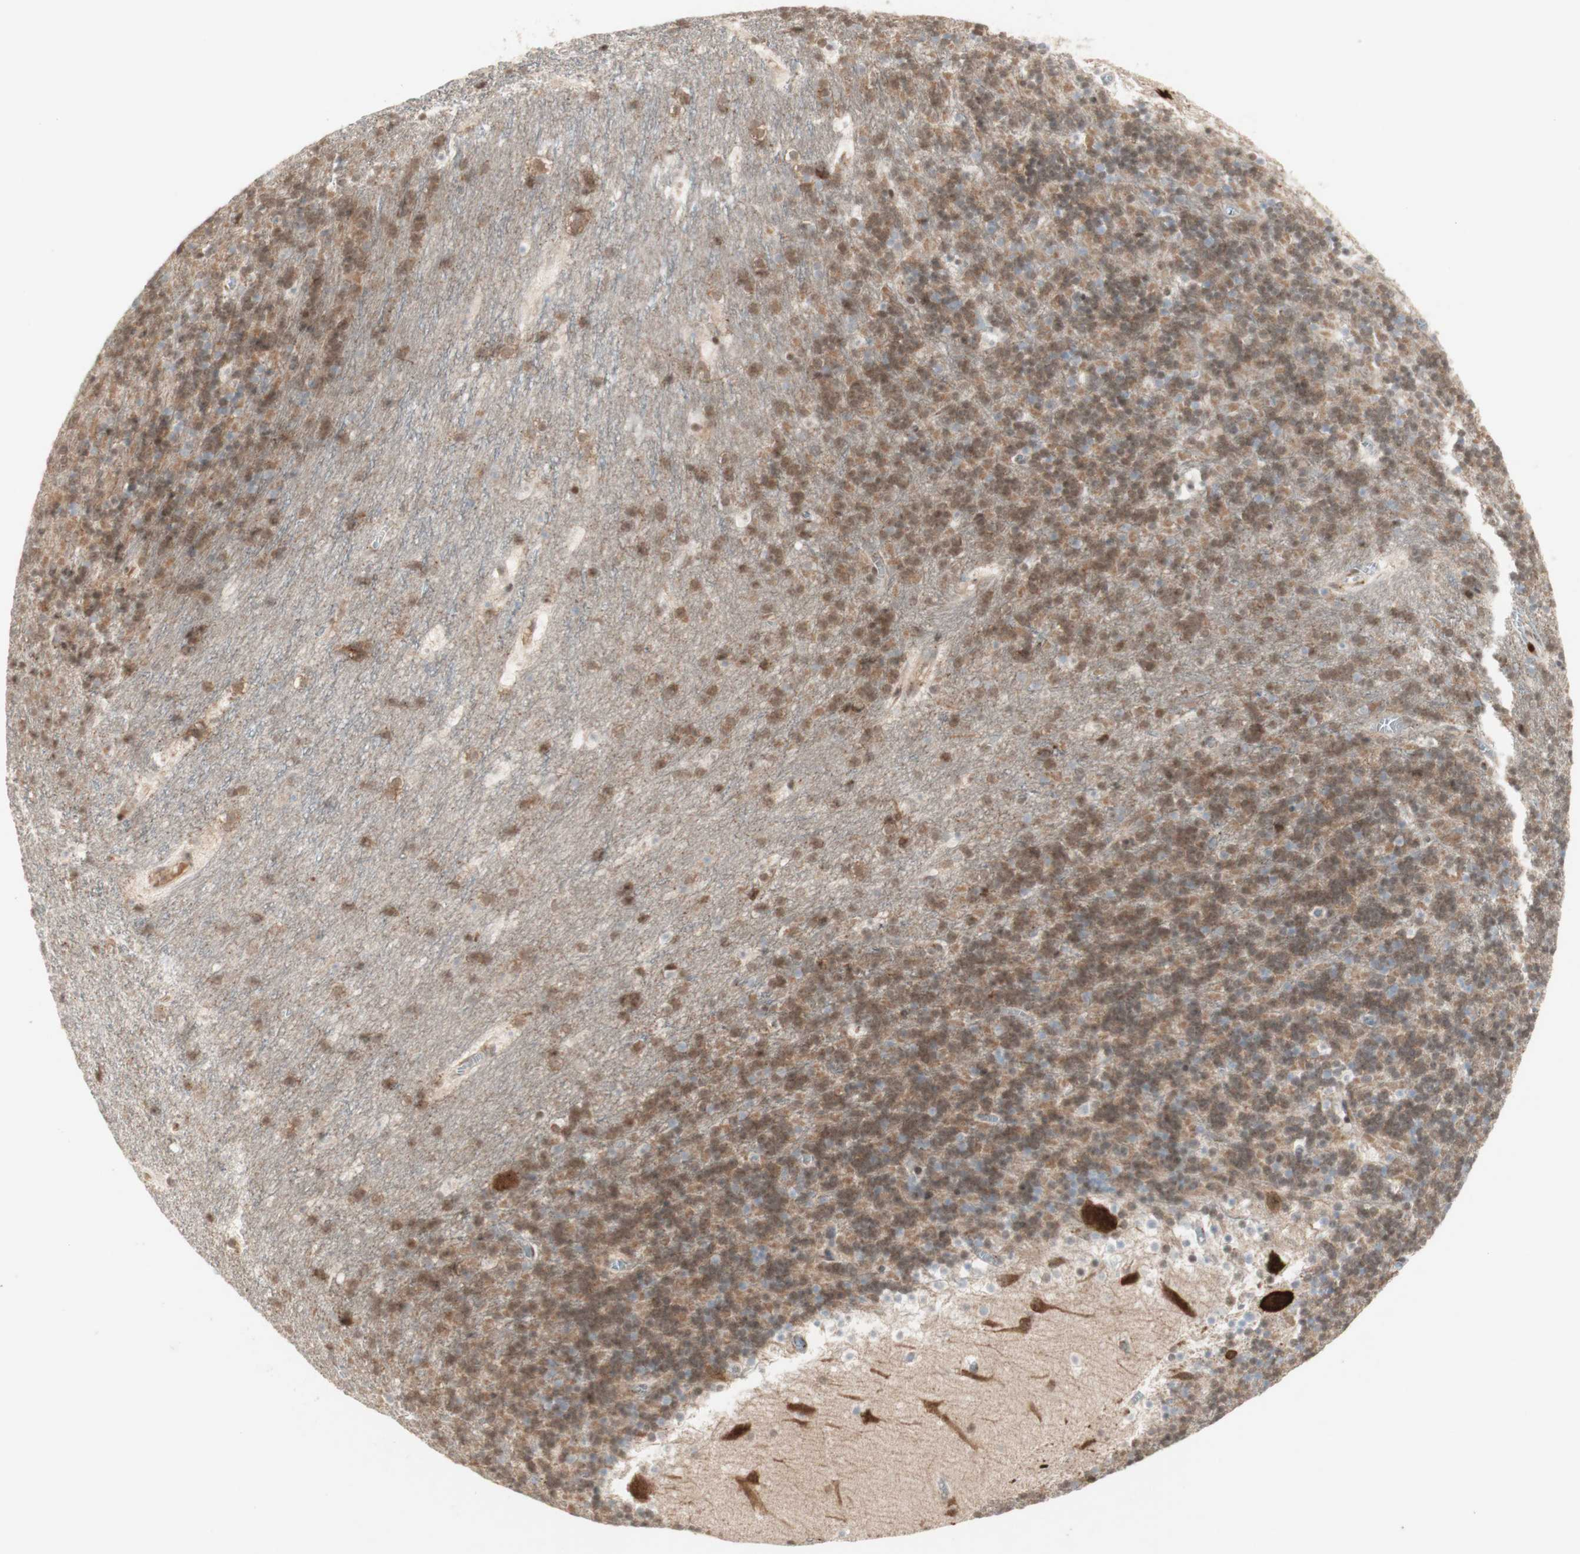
{"staining": {"intensity": "moderate", "quantity": ">75%", "location": "cytoplasmic/membranous"}, "tissue": "cerebellum", "cell_type": "Cells in granular layer", "image_type": "normal", "snomed": [{"axis": "morphology", "description": "Normal tissue, NOS"}, {"axis": "topography", "description": "Cerebellum"}], "caption": "Cerebellum stained for a protein exhibits moderate cytoplasmic/membranous positivity in cells in granular layer.", "gene": "CYLD", "patient": {"sex": "male", "age": 45}}